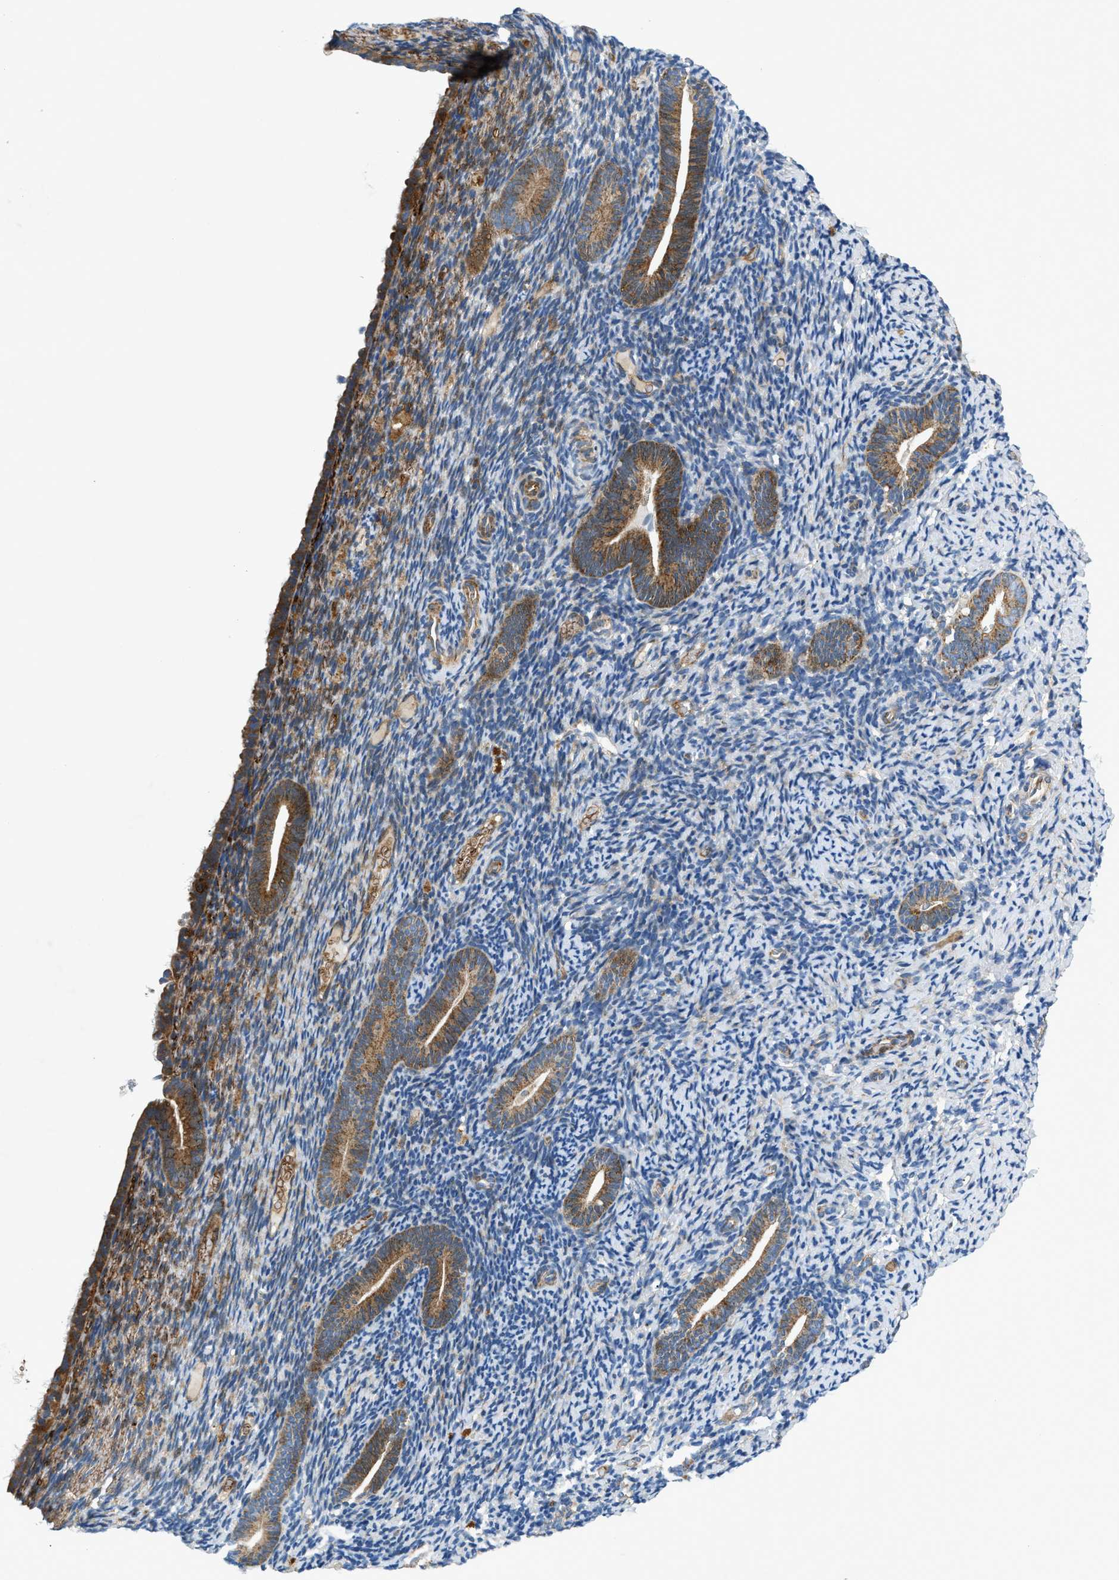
{"staining": {"intensity": "moderate", "quantity": "<25%", "location": "cytoplasmic/membranous"}, "tissue": "endometrium", "cell_type": "Cells in endometrial stroma", "image_type": "normal", "snomed": [{"axis": "morphology", "description": "Normal tissue, NOS"}, {"axis": "topography", "description": "Endometrium"}], "caption": "Protein staining of unremarkable endometrium demonstrates moderate cytoplasmic/membranous positivity in approximately <25% of cells in endometrial stroma. The staining was performed using DAB to visualize the protein expression in brown, while the nuclei were stained in blue with hematoxylin (Magnification: 20x).", "gene": "DHODH", "patient": {"sex": "female", "age": 51}}